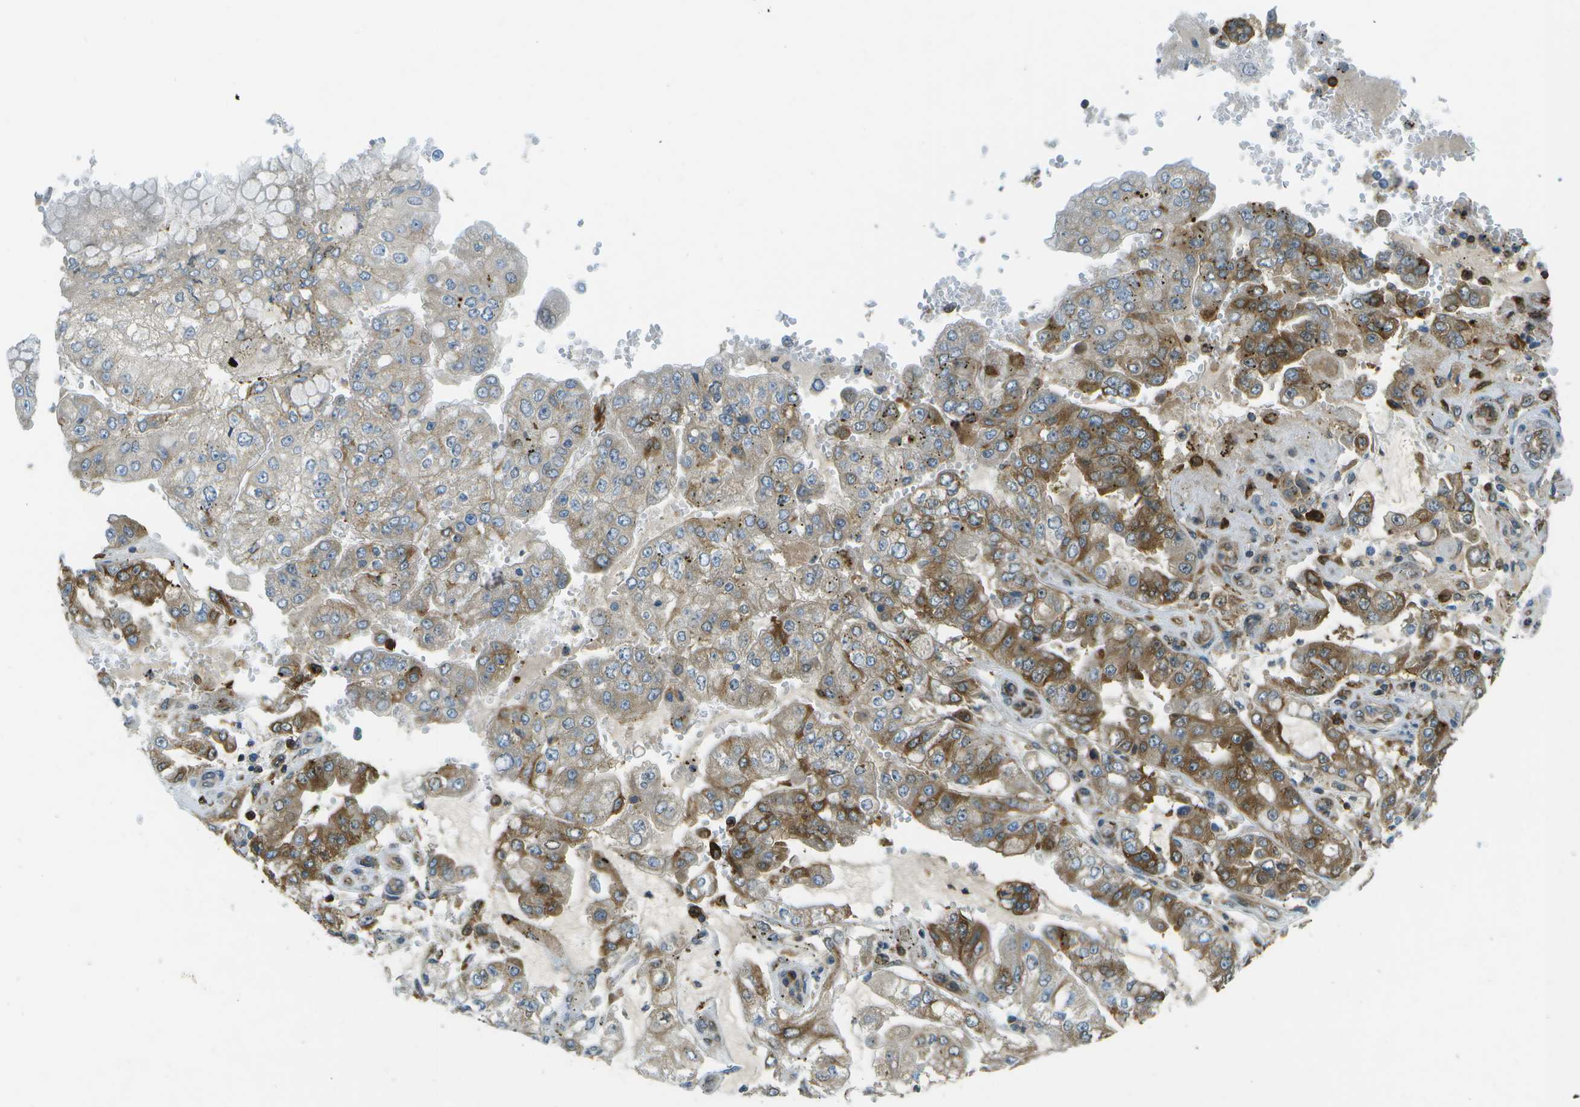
{"staining": {"intensity": "moderate", "quantity": "25%-75%", "location": "cytoplasmic/membranous"}, "tissue": "stomach cancer", "cell_type": "Tumor cells", "image_type": "cancer", "snomed": [{"axis": "morphology", "description": "Adenocarcinoma, NOS"}, {"axis": "topography", "description": "Stomach"}], "caption": "Moderate cytoplasmic/membranous protein positivity is present in approximately 25%-75% of tumor cells in adenocarcinoma (stomach).", "gene": "TMTC1", "patient": {"sex": "male", "age": 76}}